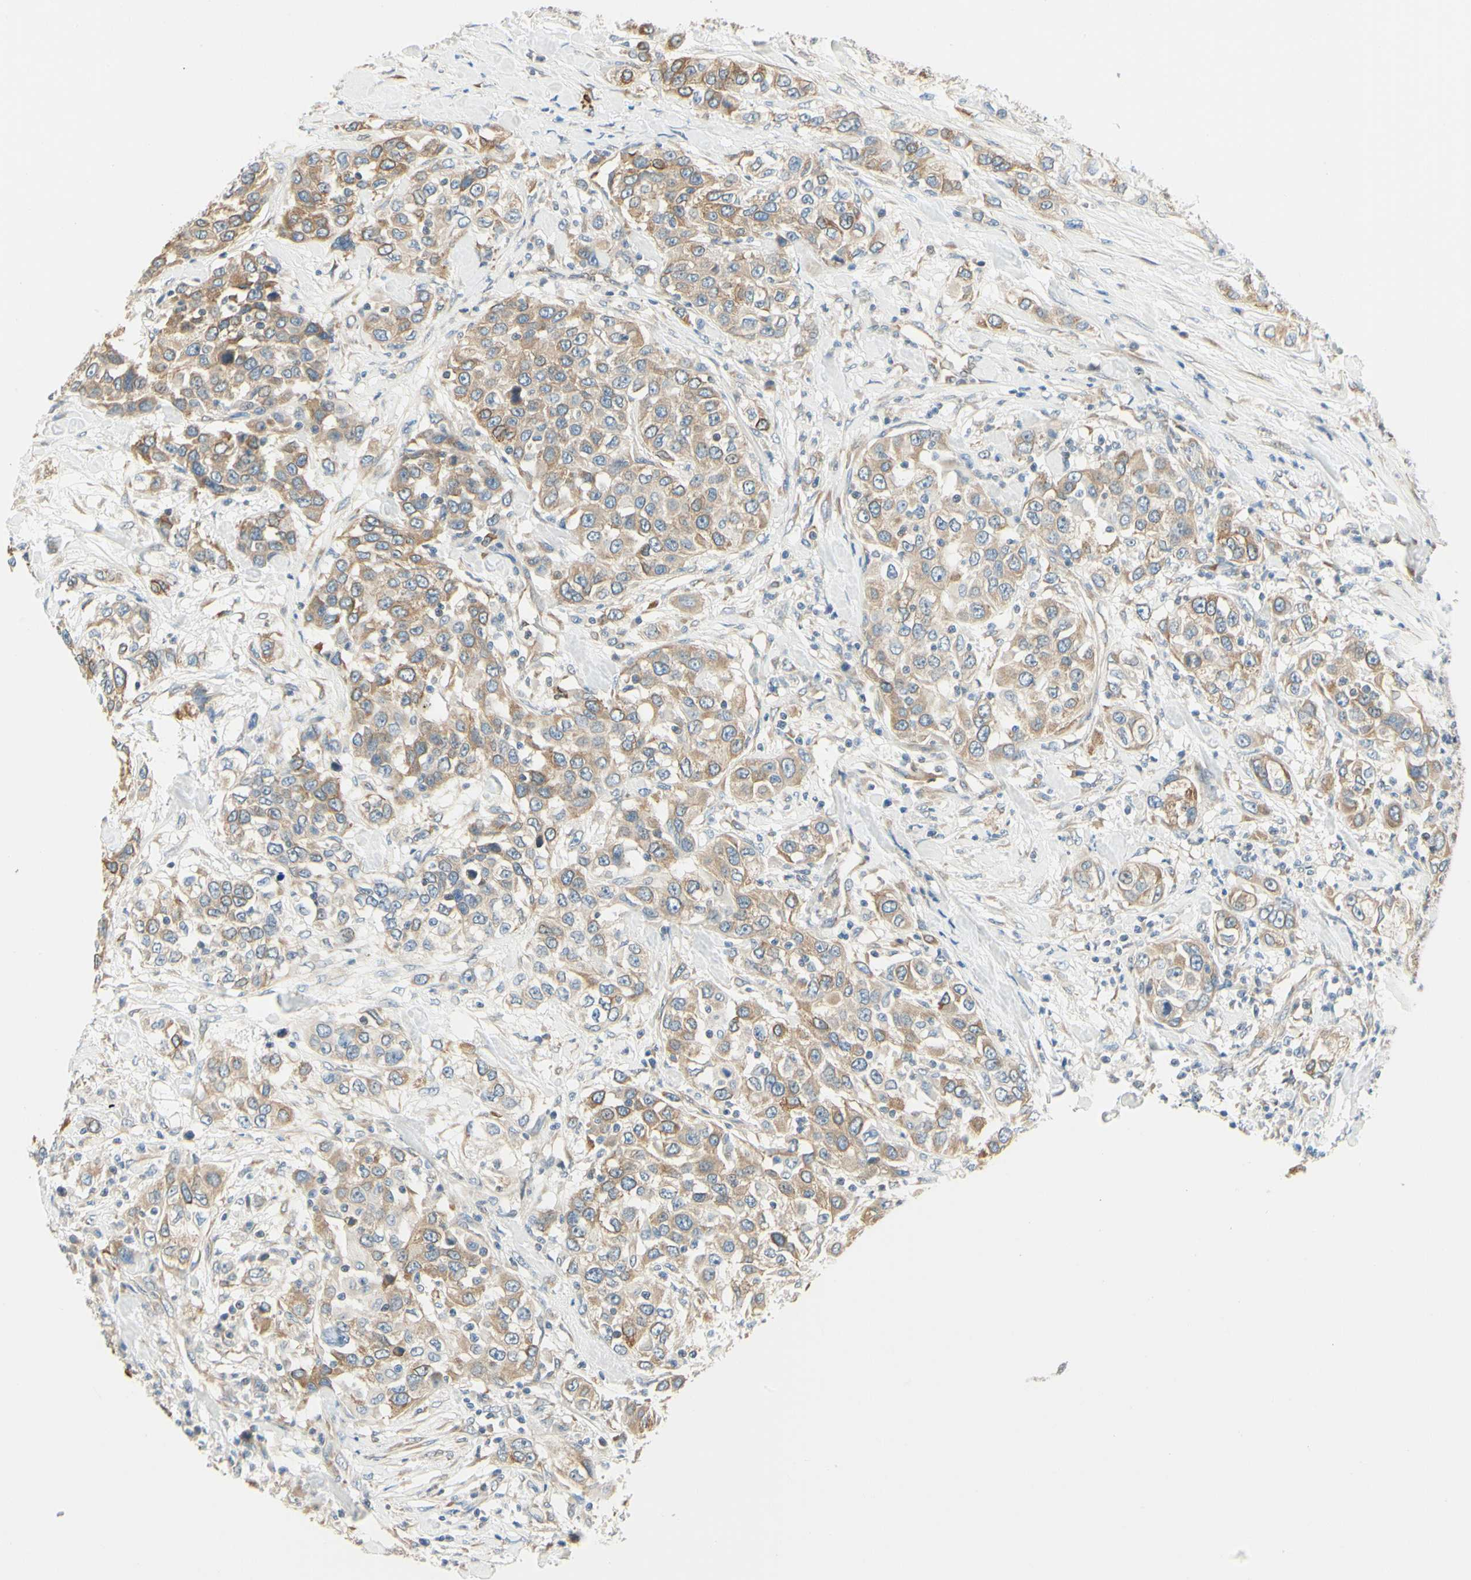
{"staining": {"intensity": "weak", "quantity": ">75%", "location": "cytoplasmic/membranous"}, "tissue": "urothelial cancer", "cell_type": "Tumor cells", "image_type": "cancer", "snomed": [{"axis": "morphology", "description": "Urothelial carcinoma, High grade"}, {"axis": "topography", "description": "Urinary bladder"}], "caption": "An image showing weak cytoplasmic/membranous staining in approximately >75% of tumor cells in high-grade urothelial carcinoma, as visualized by brown immunohistochemical staining.", "gene": "IGDCC4", "patient": {"sex": "female", "age": 80}}